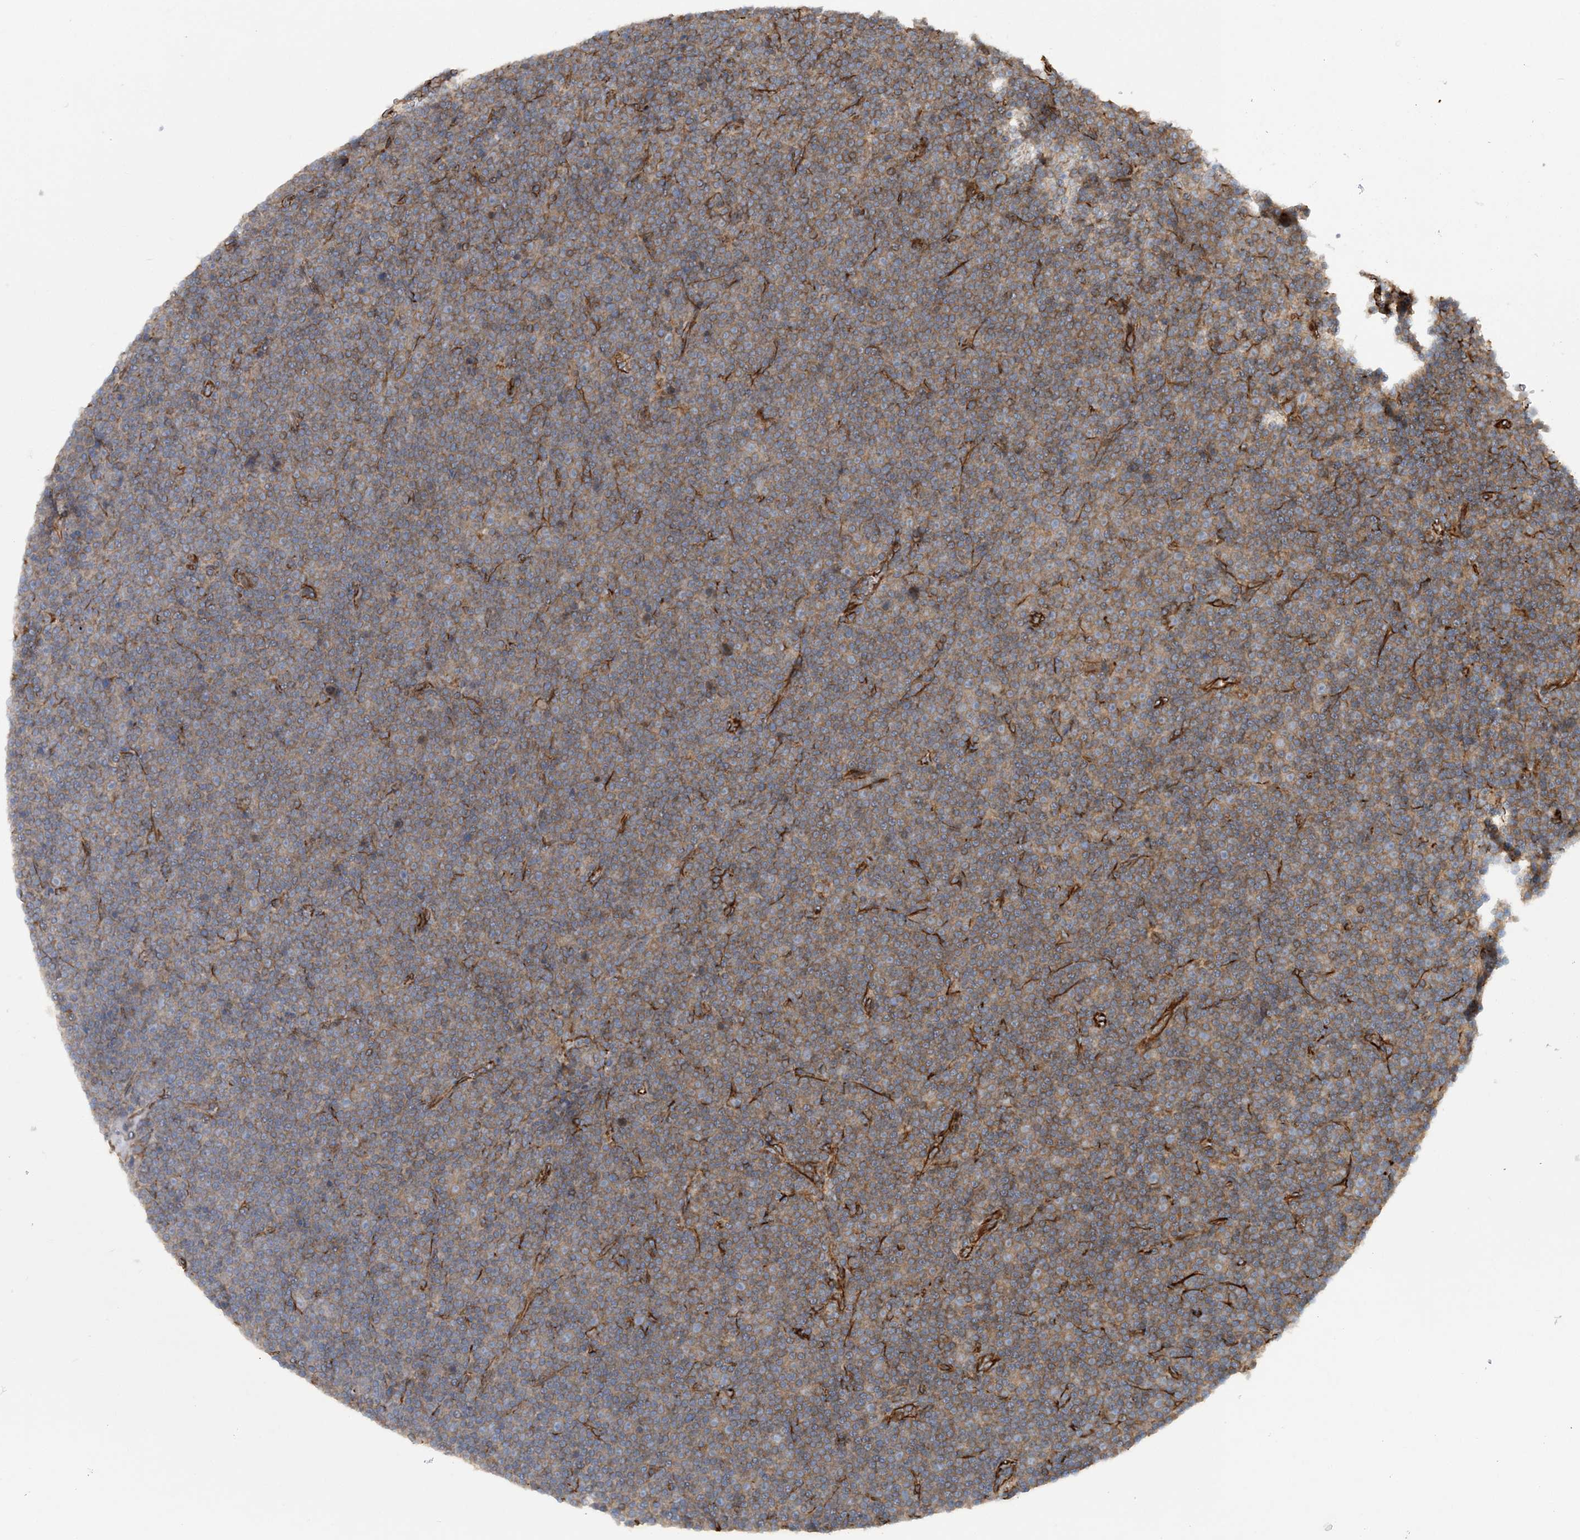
{"staining": {"intensity": "moderate", "quantity": "<25%", "location": "cytoplasmic/membranous"}, "tissue": "lymphoma", "cell_type": "Tumor cells", "image_type": "cancer", "snomed": [{"axis": "morphology", "description": "Malignant lymphoma, non-Hodgkin's type, Low grade"}, {"axis": "topography", "description": "Lymph node"}], "caption": "Moderate cytoplasmic/membranous staining is present in approximately <25% of tumor cells in lymphoma.", "gene": "FAM114A2", "patient": {"sex": "female", "age": 67}}